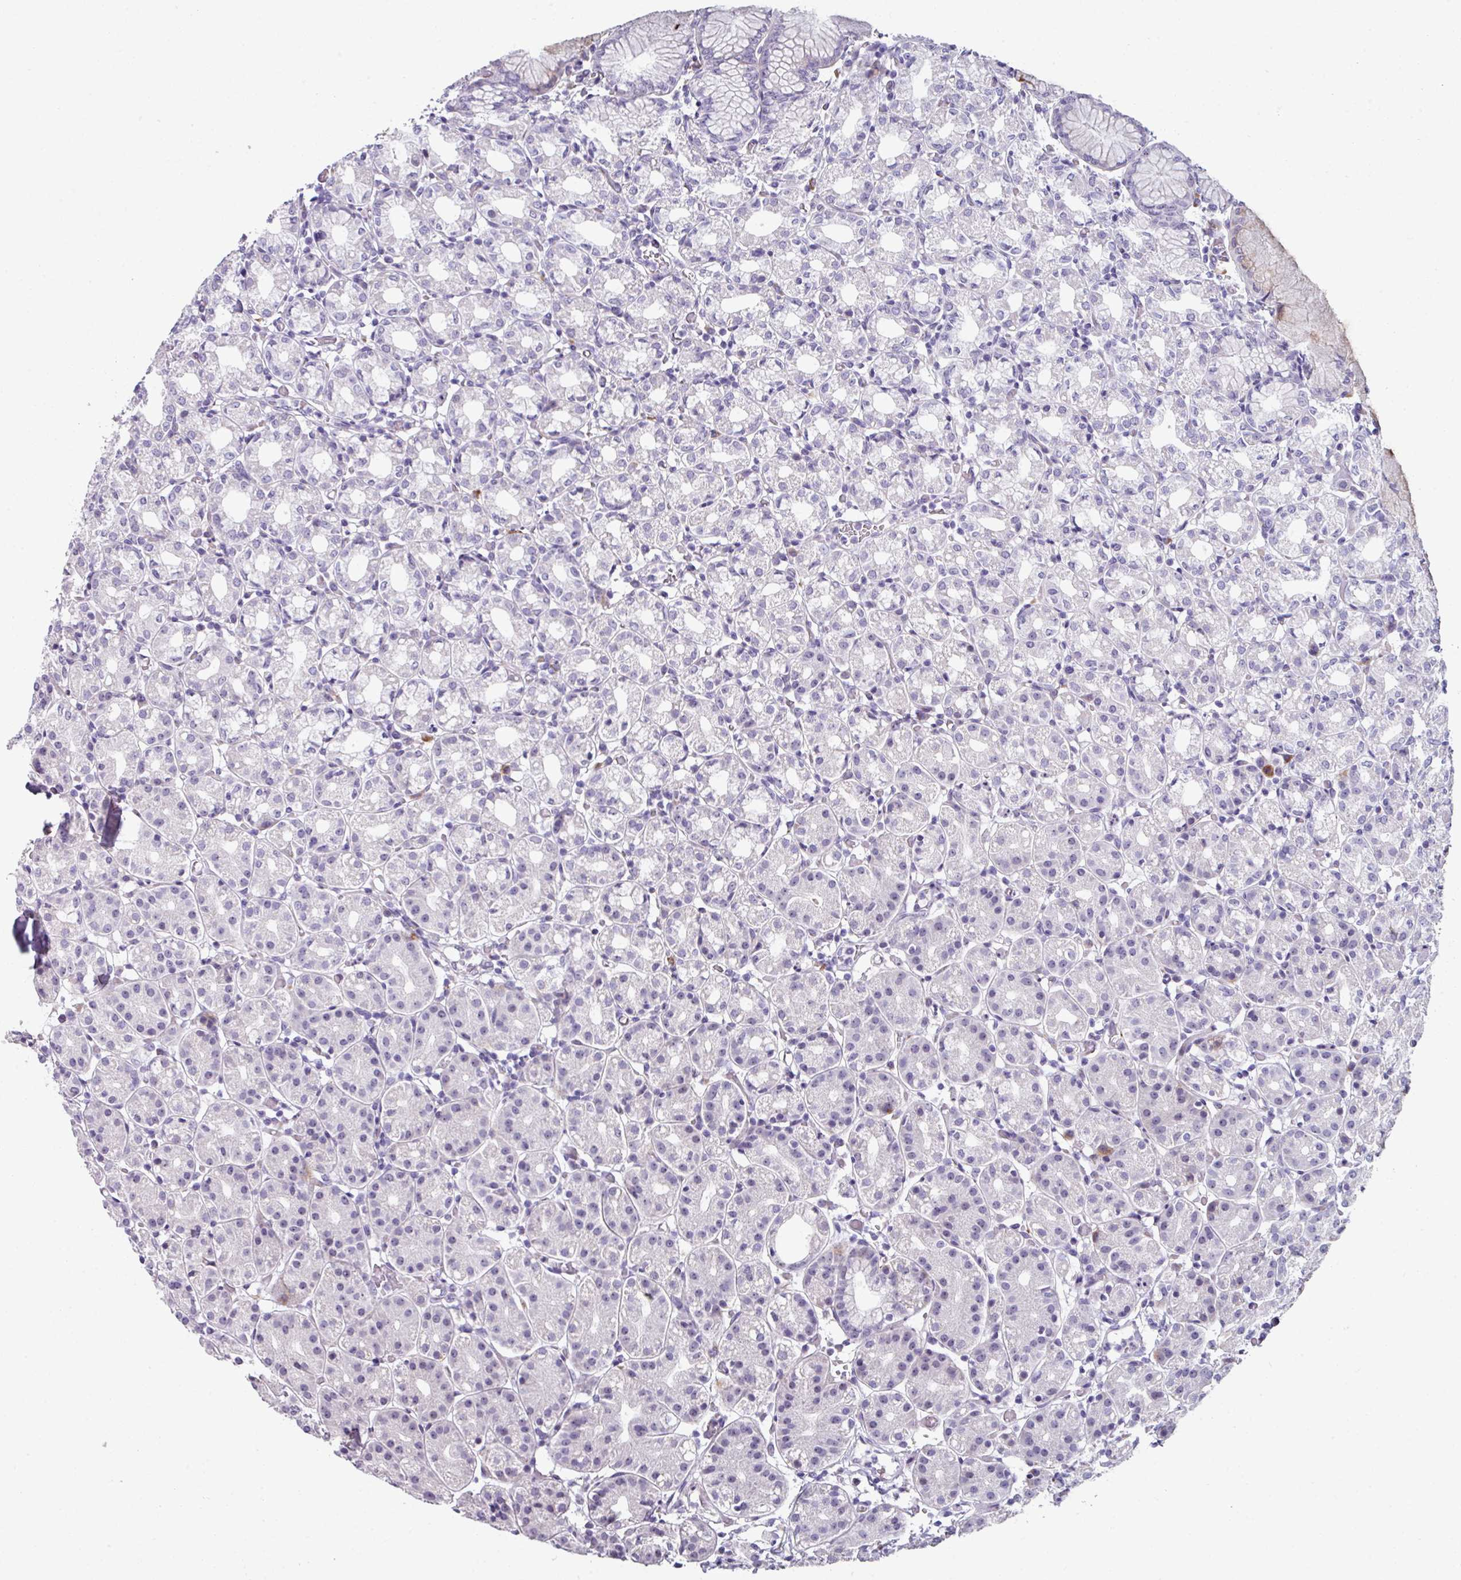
{"staining": {"intensity": "moderate", "quantity": "<25%", "location": "cytoplasmic/membranous"}, "tissue": "stomach", "cell_type": "Glandular cells", "image_type": "normal", "snomed": [{"axis": "morphology", "description": "Normal tissue, NOS"}, {"axis": "topography", "description": "Stomach"}], "caption": "Moderate cytoplasmic/membranous positivity is appreciated in approximately <25% of glandular cells in benign stomach. (Brightfield microscopy of DAB IHC at high magnification).", "gene": "BMS1", "patient": {"sex": "female", "age": 57}}